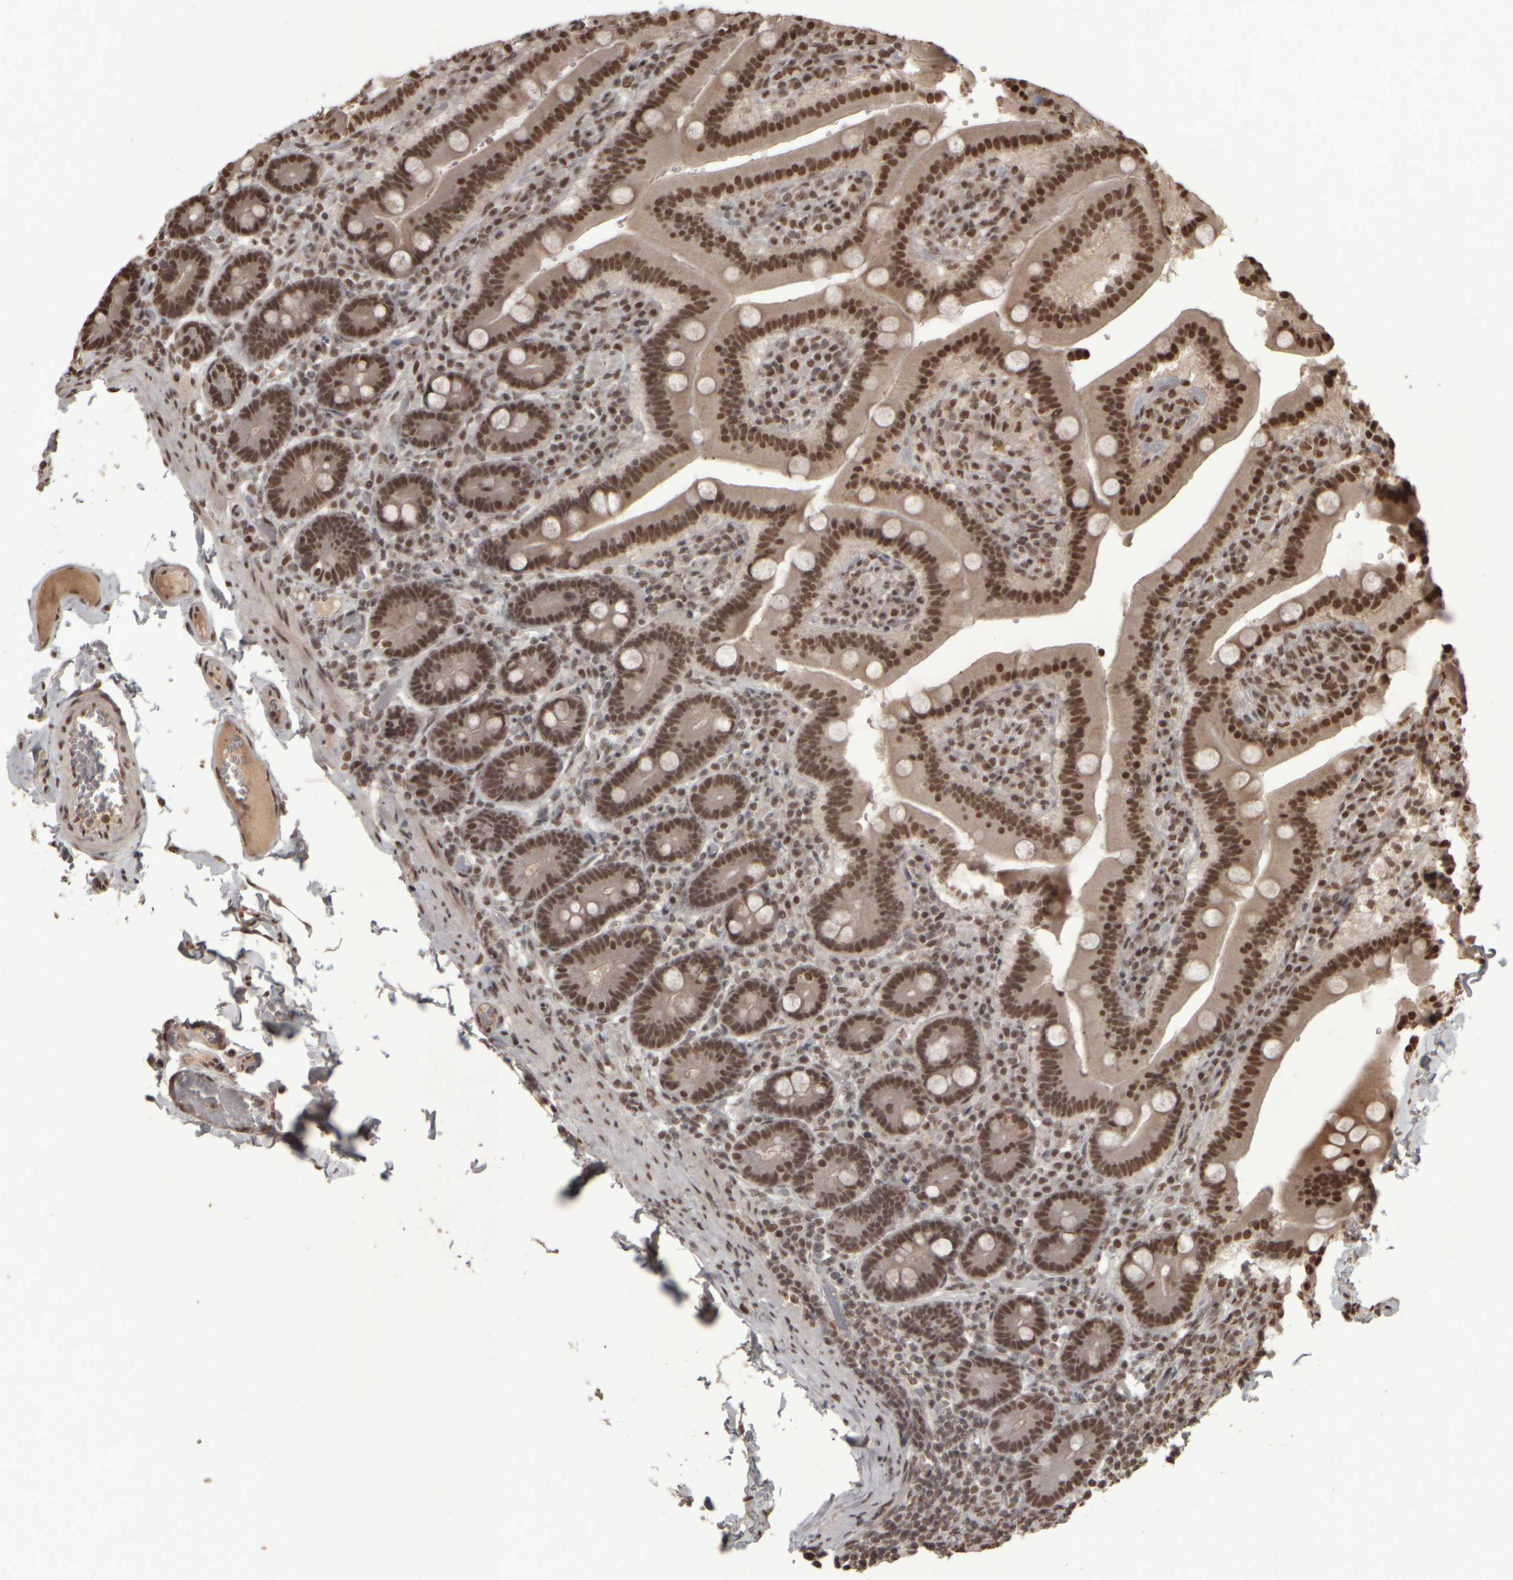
{"staining": {"intensity": "strong", "quantity": ">75%", "location": "nuclear"}, "tissue": "duodenum", "cell_type": "Glandular cells", "image_type": "normal", "snomed": [{"axis": "morphology", "description": "Normal tissue, NOS"}, {"axis": "topography", "description": "Duodenum"}], "caption": "Duodenum stained for a protein (brown) reveals strong nuclear positive positivity in approximately >75% of glandular cells.", "gene": "ZFHX4", "patient": {"sex": "female", "age": 62}}